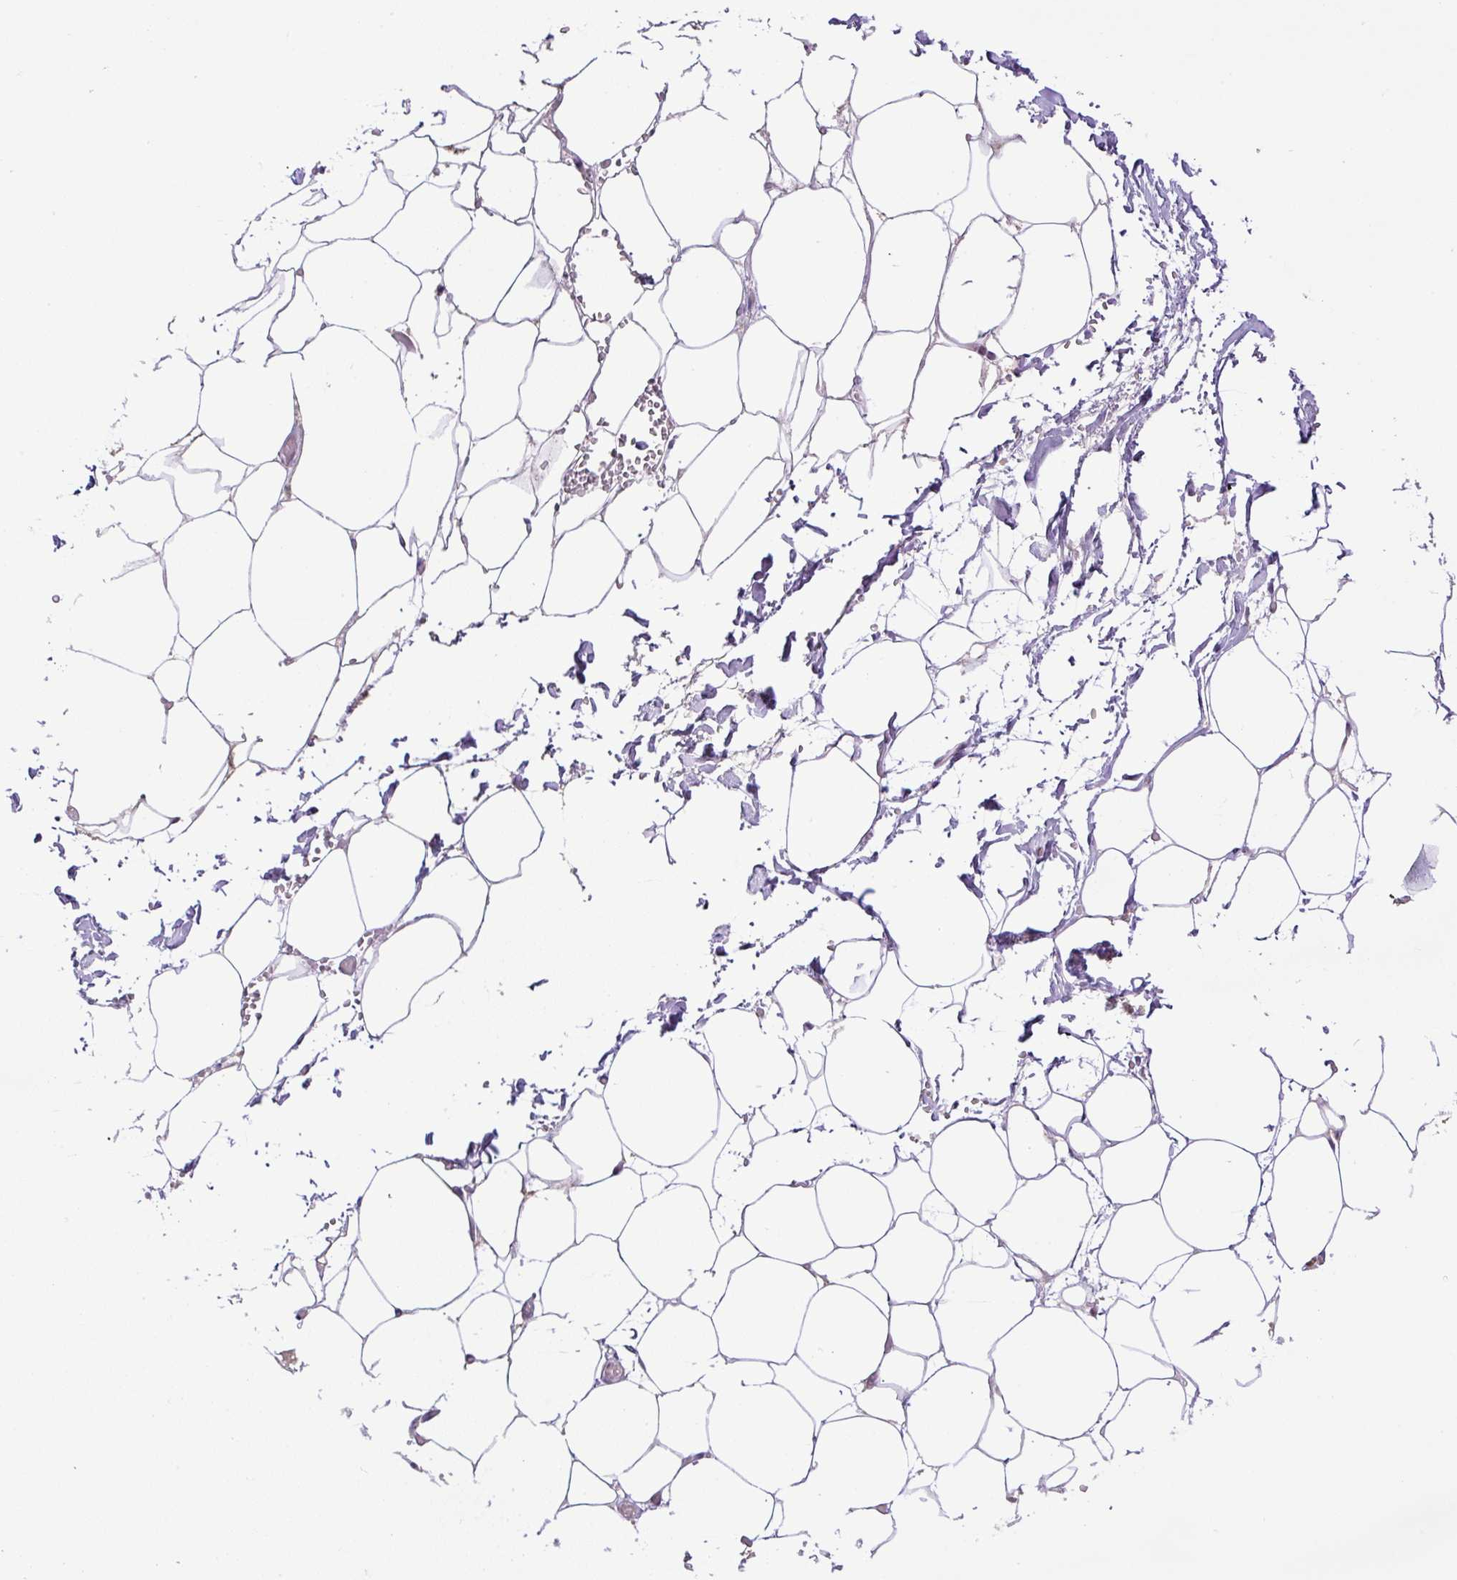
{"staining": {"intensity": "negative", "quantity": "none", "location": "none"}, "tissue": "adipose tissue", "cell_type": "Adipocytes", "image_type": "normal", "snomed": [{"axis": "morphology", "description": "Normal tissue, NOS"}, {"axis": "topography", "description": "Adipose tissue"}, {"axis": "topography", "description": "Vascular tissue"}, {"axis": "topography", "description": "Rectum"}, {"axis": "topography", "description": "Peripheral nerve tissue"}], "caption": "Immunohistochemical staining of unremarkable human adipose tissue reveals no significant expression in adipocytes.", "gene": "KPNA1", "patient": {"sex": "female", "age": 69}}